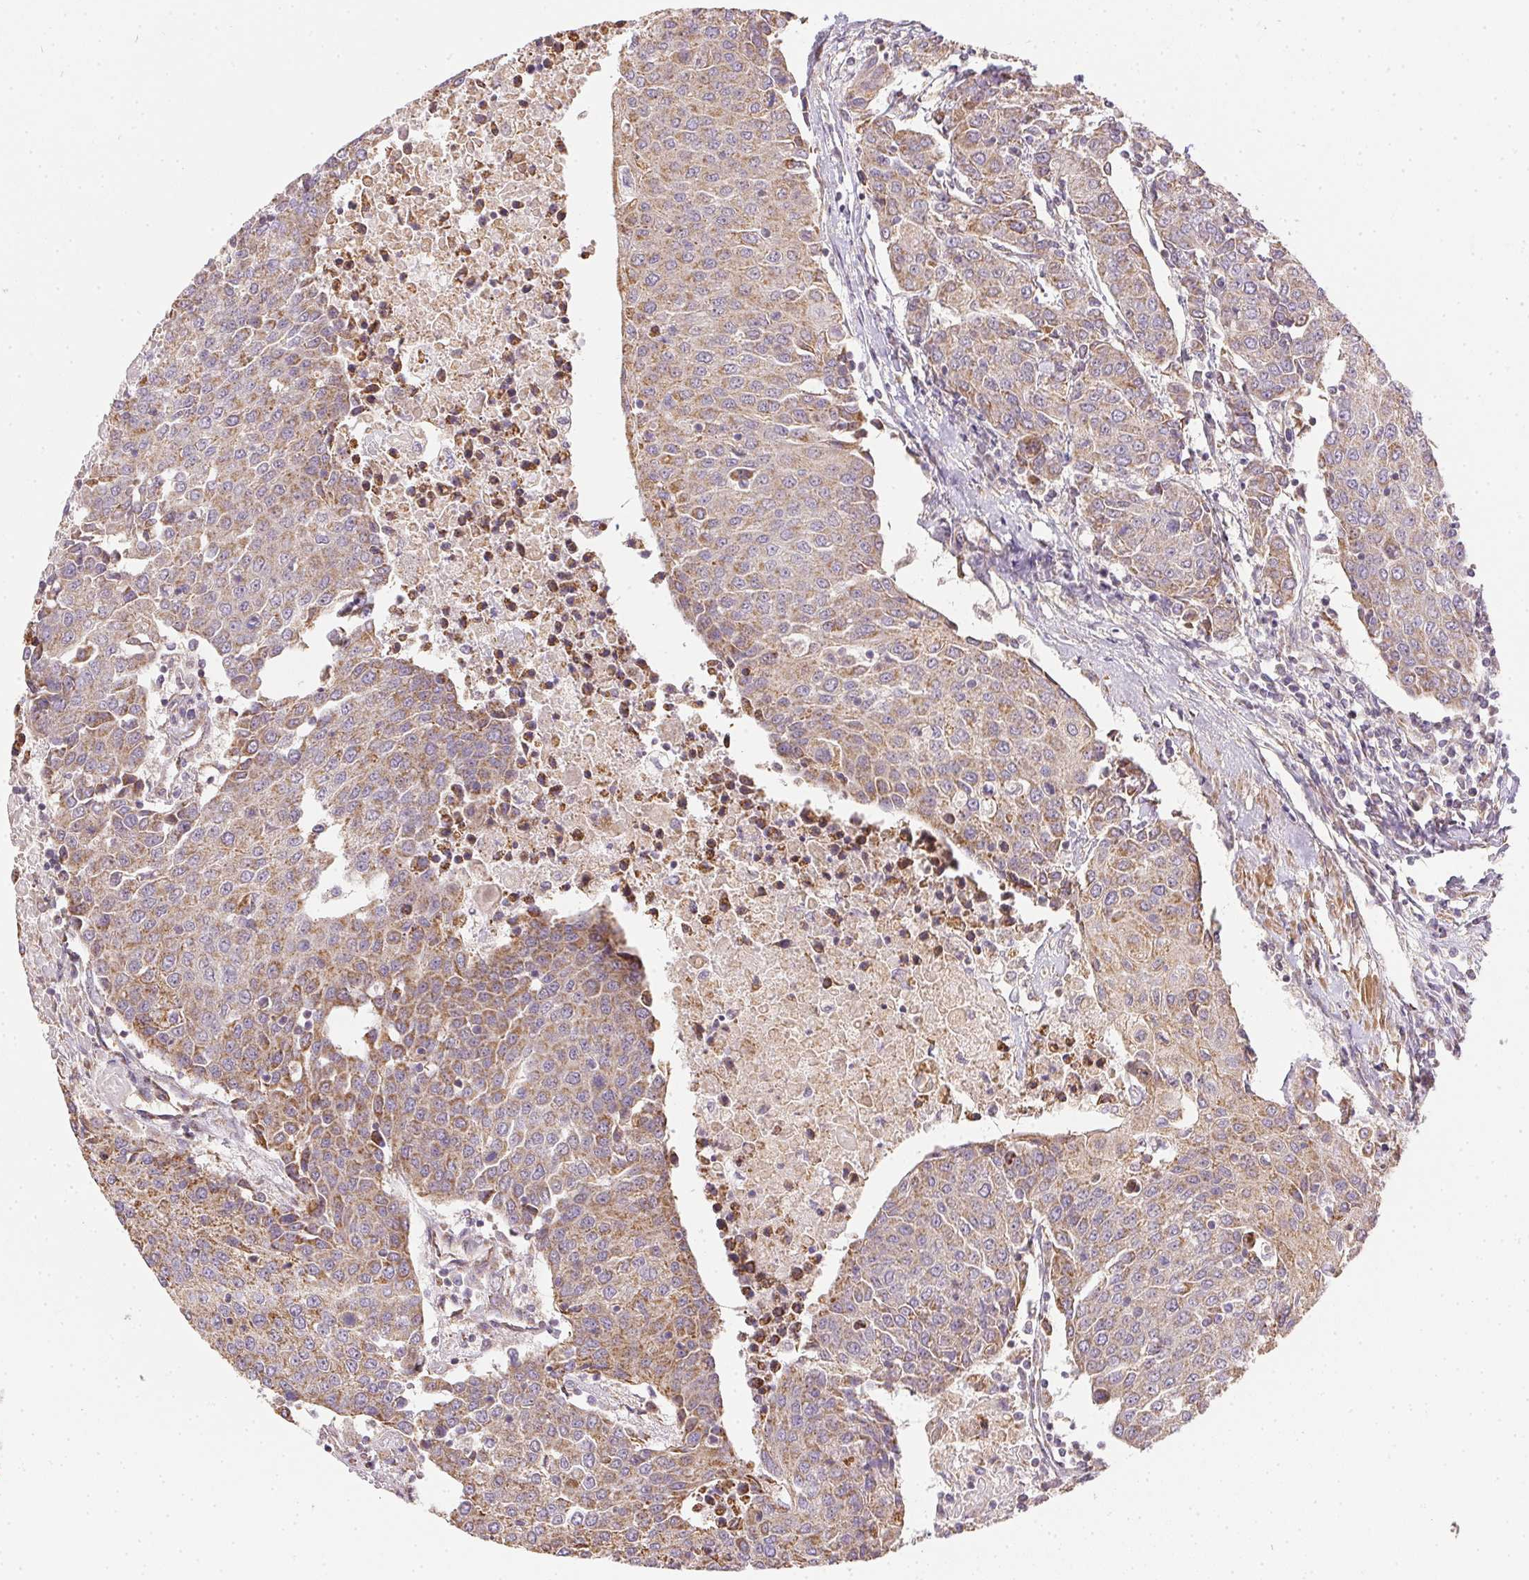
{"staining": {"intensity": "moderate", "quantity": "25%-75%", "location": "cytoplasmic/membranous"}, "tissue": "urothelial cancer", "cell_type": "Tumor cells", "image_type": "cancer", "snomed": [{"axis": "morphology", "description": "Urothelial carcinoma, High grade"}, {"axis": "topography", "description": "Urinary bladder"}], "caption": "DAB (3,3'-diaminobenzidine) immunohistochemical staining of human high-grade urothelial carcinoma exhibits moderate cytoplasmic/membranous protein expression in approximately 25%-75% of tumor cells. (DAB (3,3'-diaminobenzidine) = brown stain, brightfield microscopy at high magnification).", "gene": "REV3L", "patient": {"sex": "female", "age": 85}}